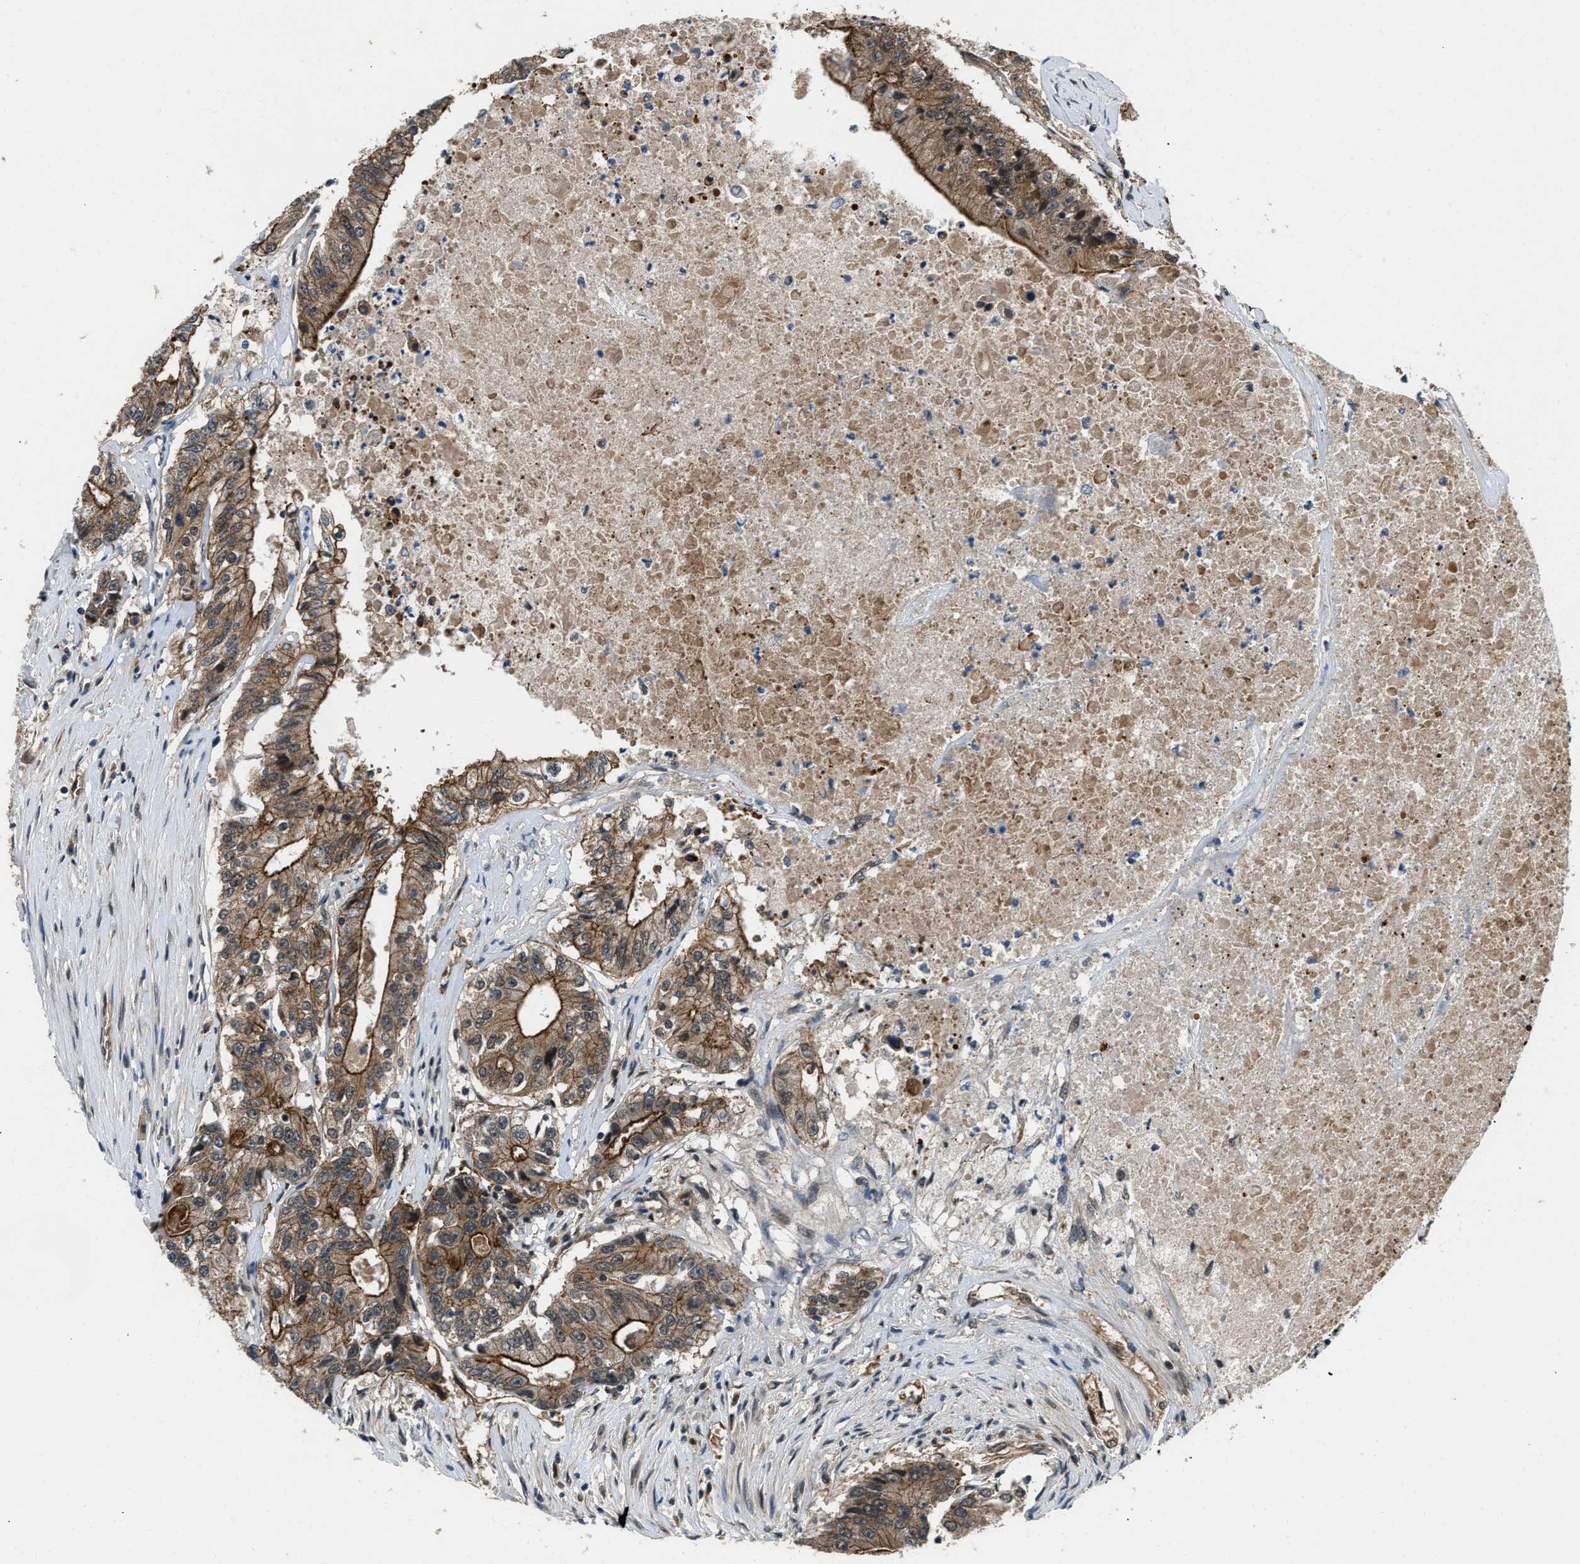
{"staining": {"intensity": "strong", "quantity": ">75%", "location": "cytoplasmic/membranous"}, "tissue": "colorectal cancer", "cell_type": "Tumor cells", "image_type": "cancer", "snomed": [{"axis": "morphology", "description": "Adenocarcinoma, NOS"}, {"axis": "topography", "description": "Colon"}], "caption": "Immunohistochemistry of human colorectal adenocarcinoma shows high levels of strong cytoplasmic/membranous positivity in about >75% of tumor cells. The protein is shown in brown color, while the nuclei are stained blue.", "gene": "COPS2", "patient": {"sex": "female", "age": 77}}